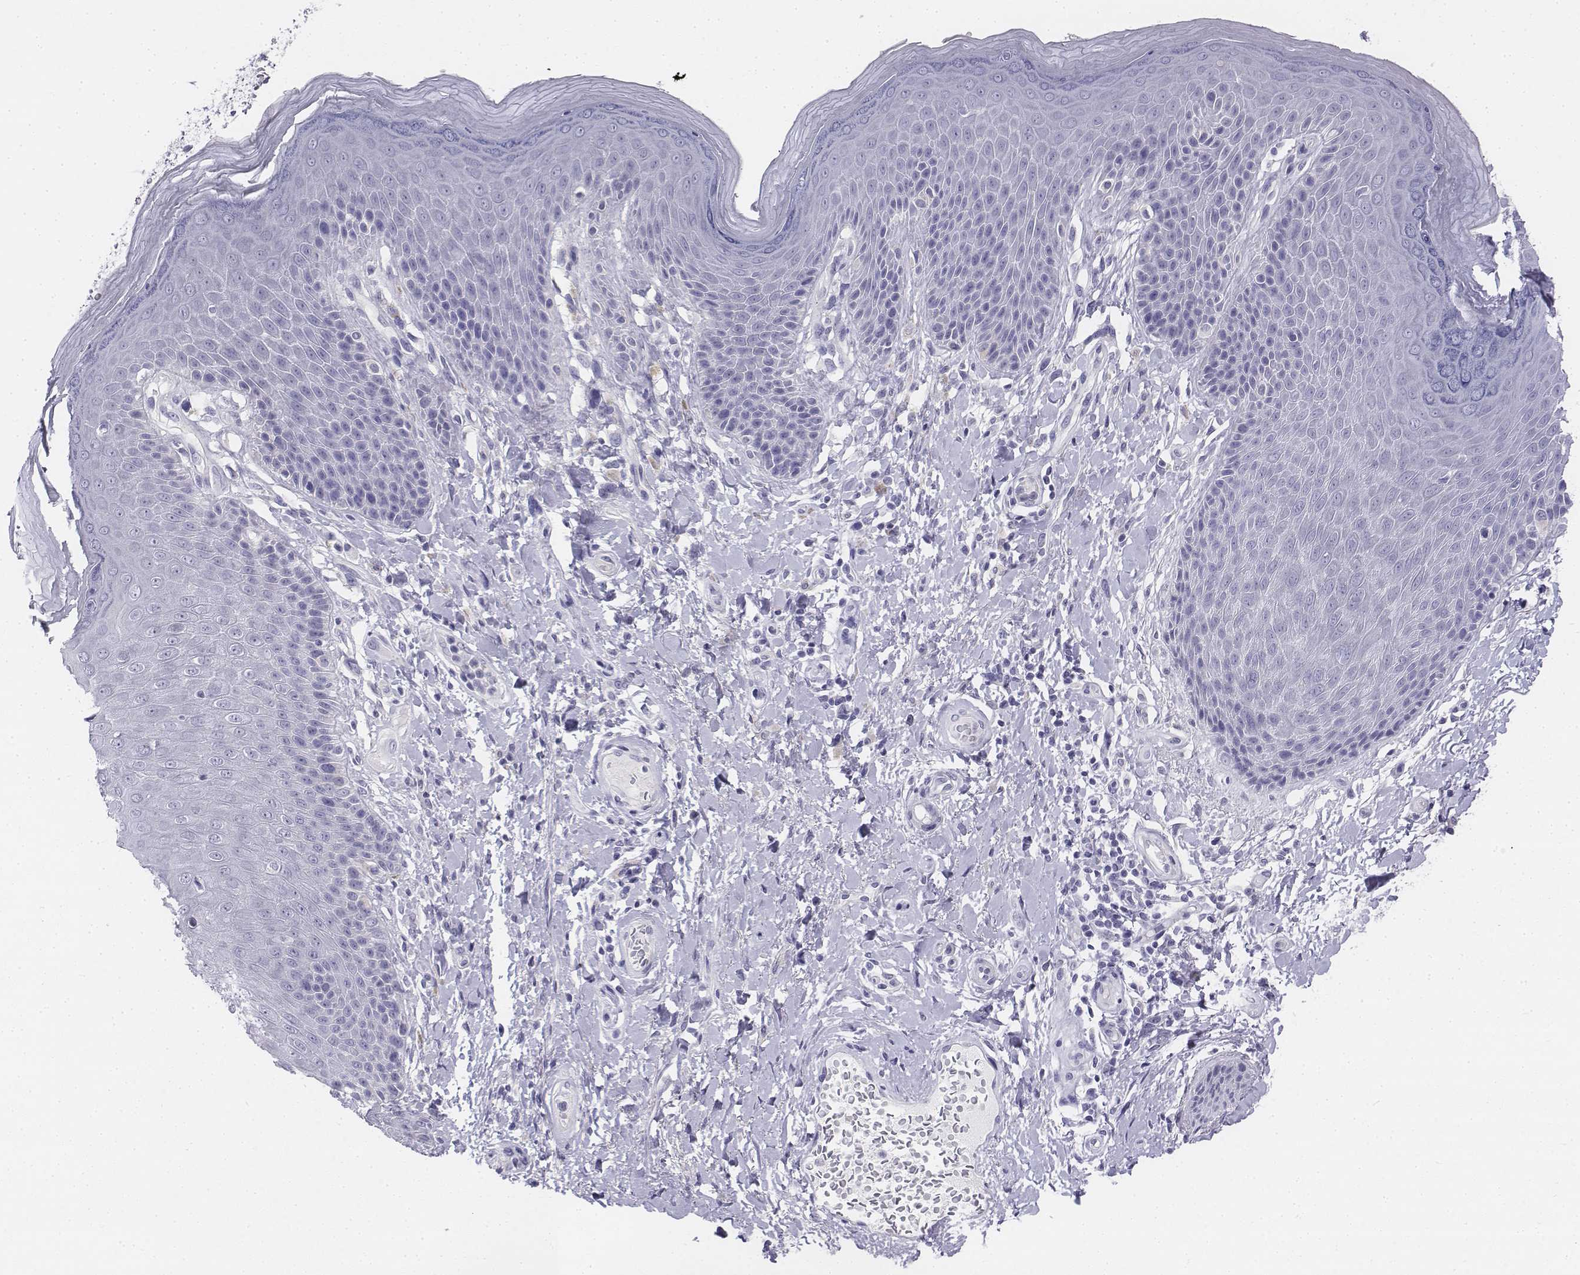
{"staining": {"intensity": "negative", "quantity": "none", "location": "none"}, "tissue": "skin", "cell_type": "Epidermal cells", "image_type": "normal", "snomed": [{"axis": "morphology", "description": "Normal tissue, NOS"}, {"axis": "topography", "description": "Anal"}, {"axis": "topography", "description": "Peripheral nerve tissue"}], "caption": "A high-resolution photomicrograph shows immunohistochemistry staining of unremarkable skin, which demonstrates no significant positivity in epidermal cells. The staining was performed using DAB to visualize the protein expression in brown, while the nuclei were stained in blue with hematoxylin (Magnification: 20x).", "gene": "TH", "patient": {"sex": "male", "age": 51}}